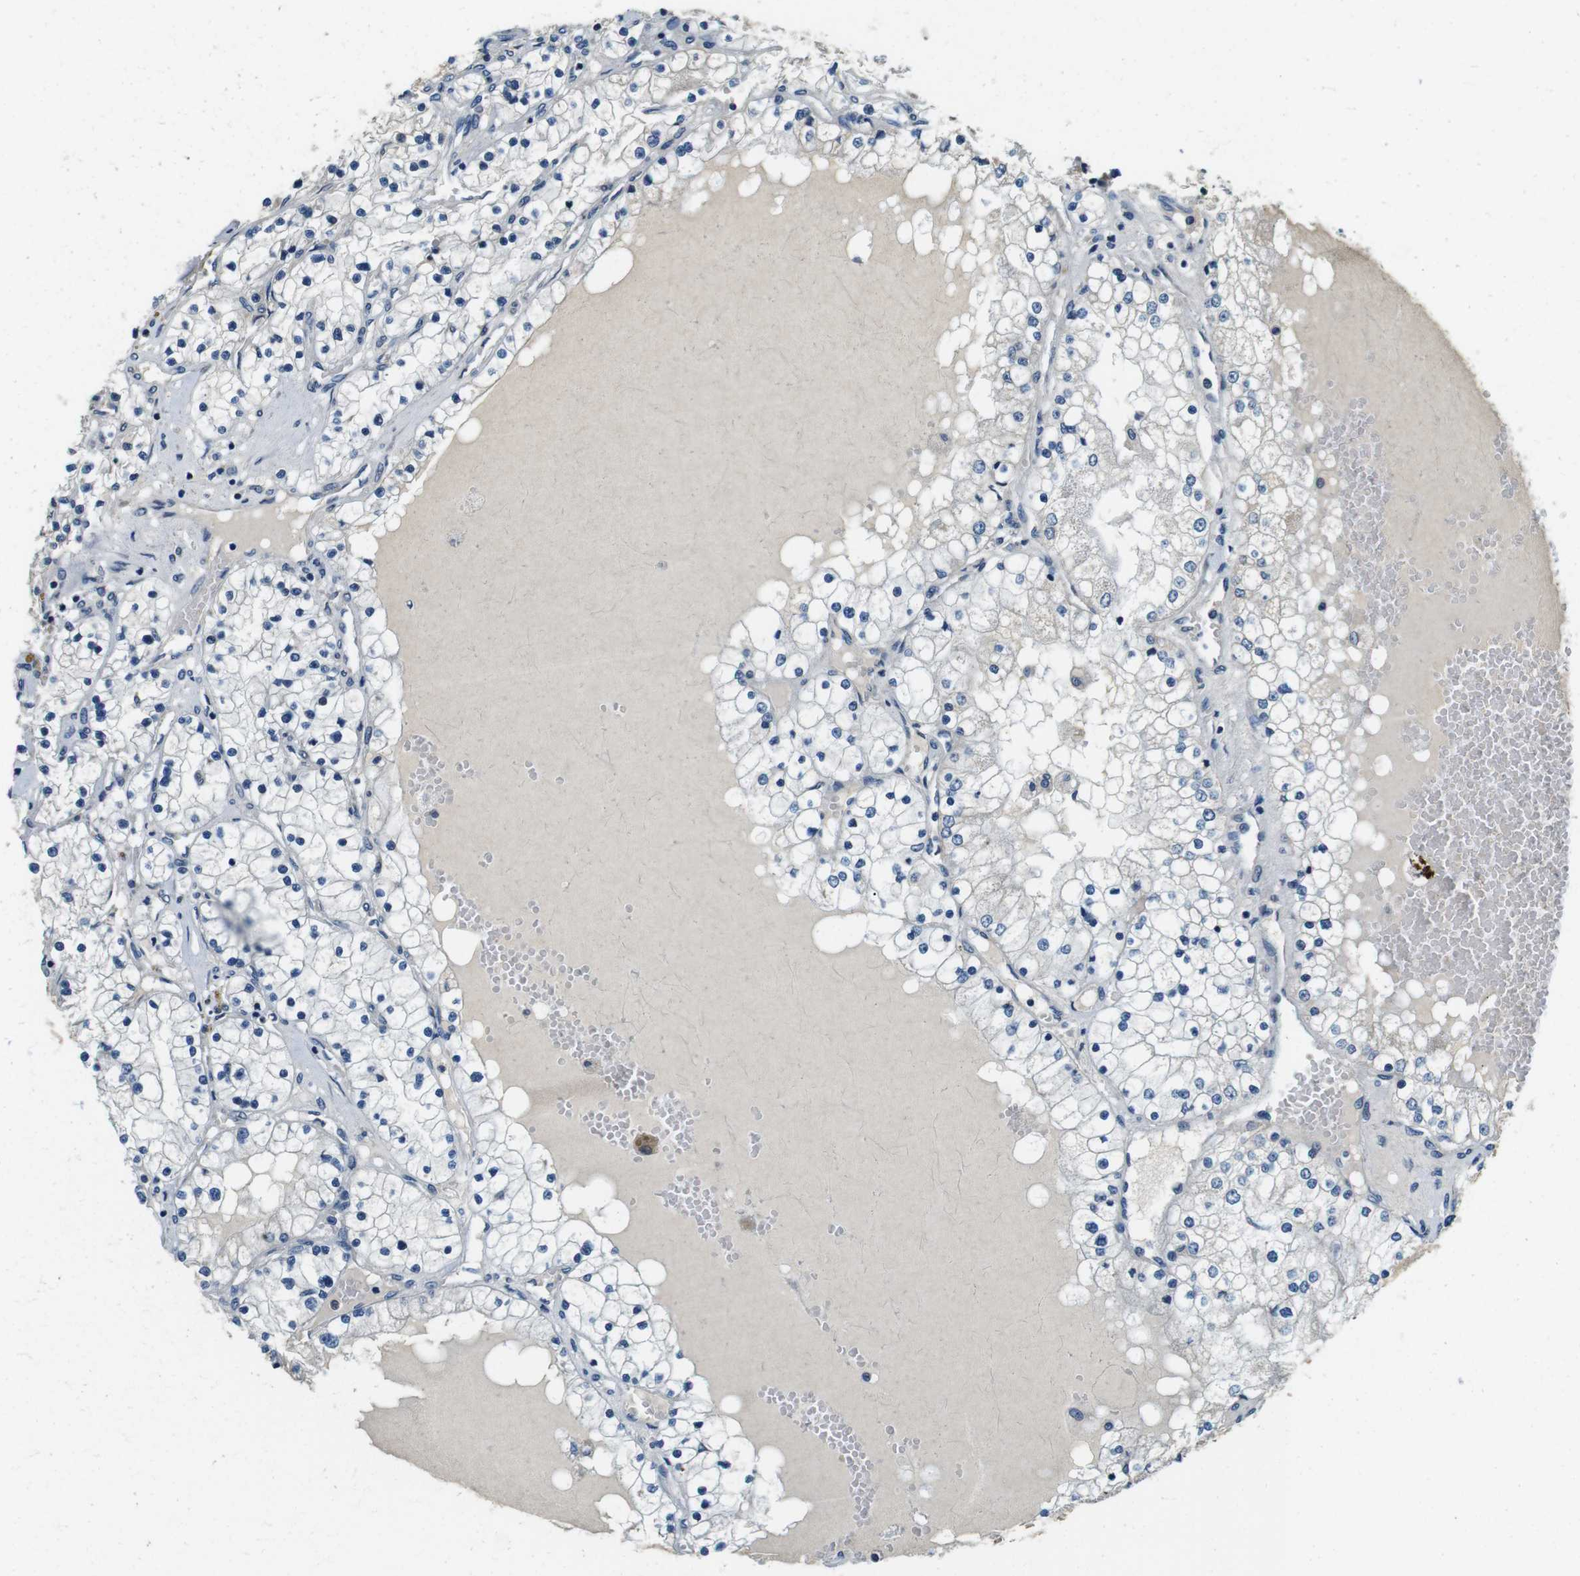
{"staining": {"intensity": "negative", "quantity": "none", "location": "none"}, "tissue": "renal cancer", "cell_type": "Tumor cells", "image_type": "cancer", "snomed": [{"axis": "morphology", "description": "Adenocarcinoma, NOS"}, {"axis": "topography", "description": "Kidney"}], "caption": "The IHC micrograph has no significant staining in tumor cells of adenocarcinoma (renal) tissue. (IHC, brightfield microscopy, high magnification).", "gene": "DTNA", "patient": {"sex": "male", "age": 68}}